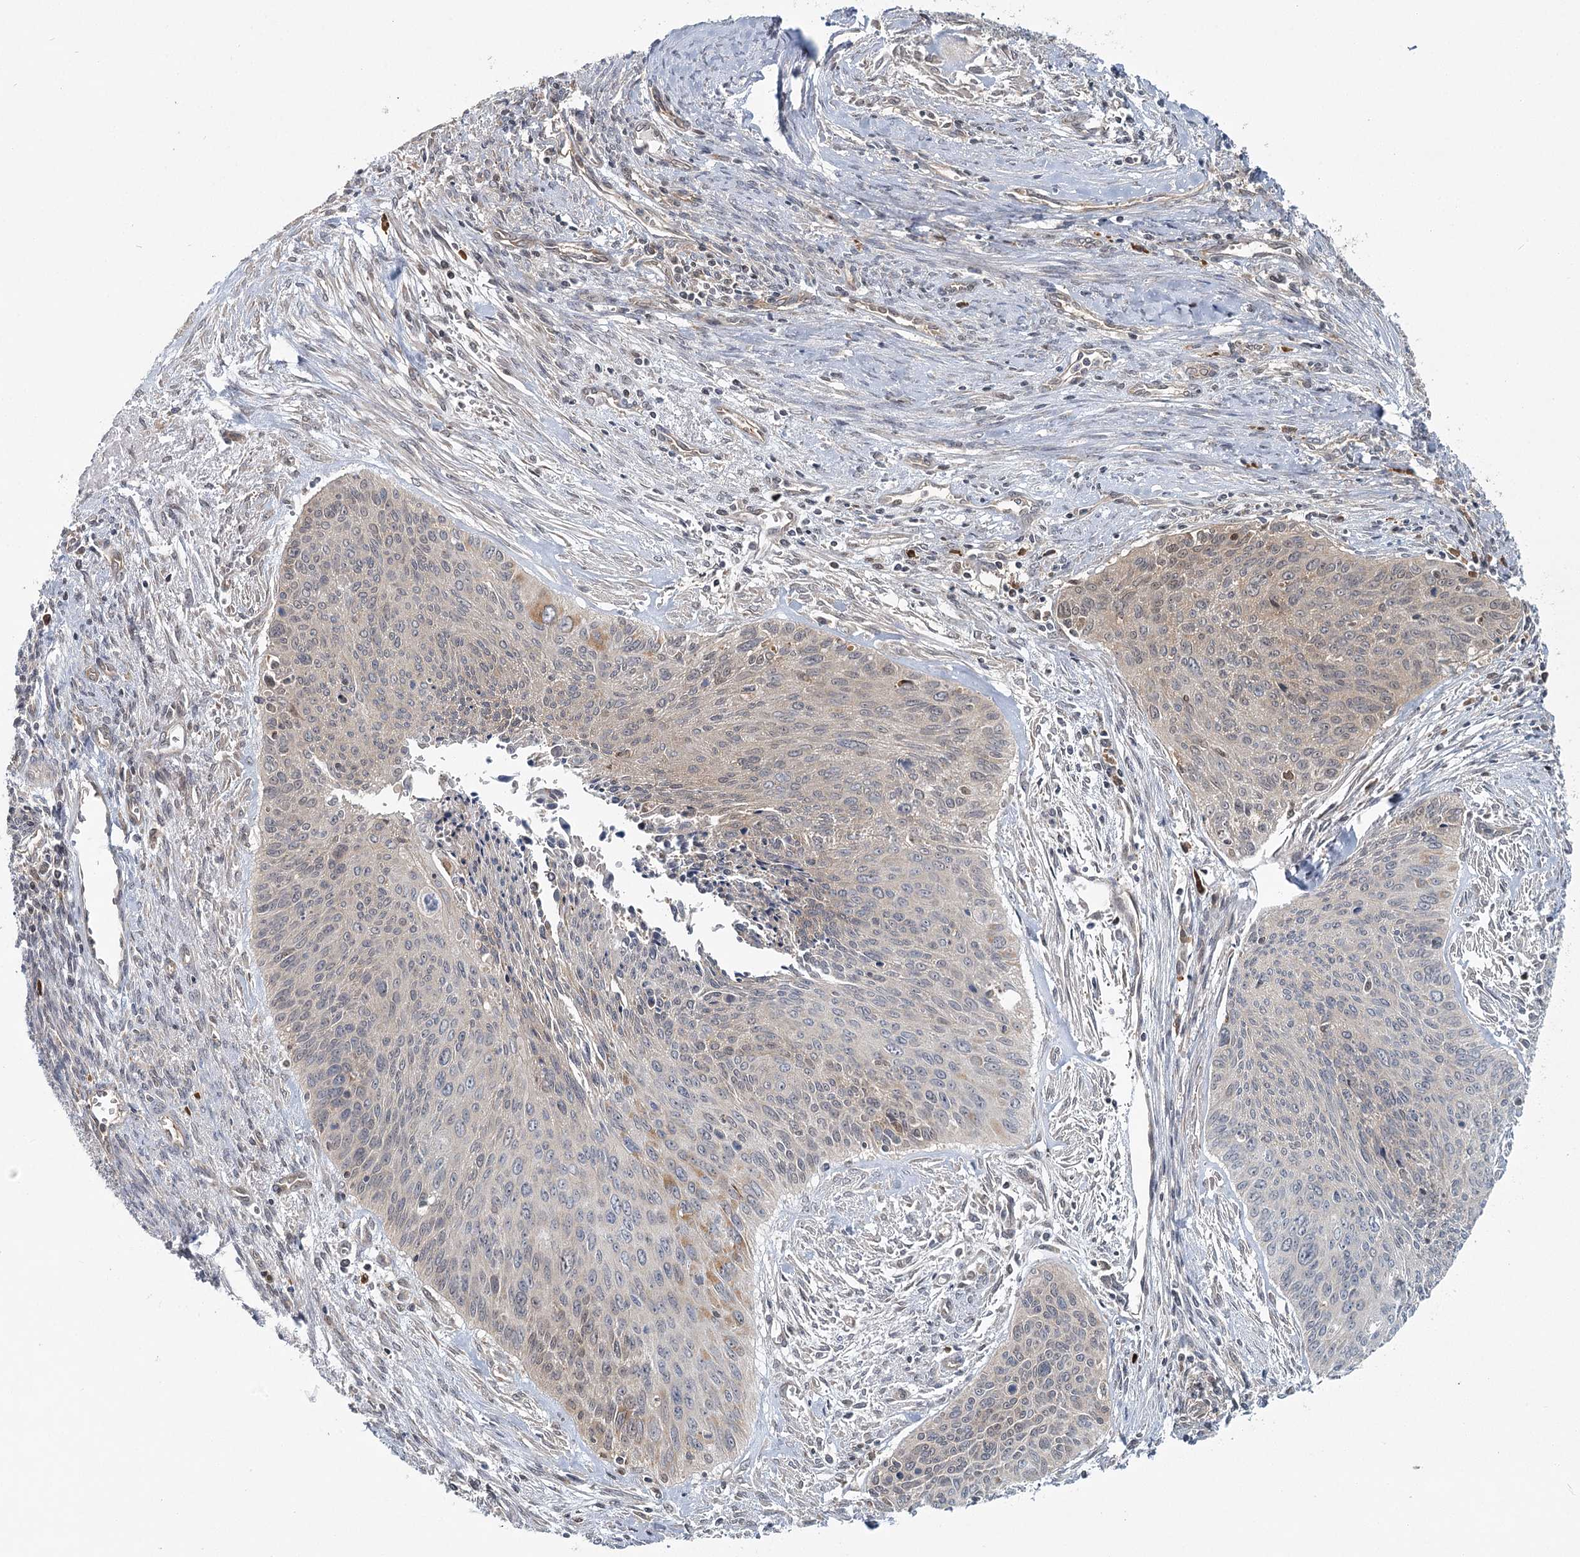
{"staining": {"intensity": "negative", "quantity": "none", "location": "none"}, "tissue": "cervical cancer", "cell_type": "Tumor cells", "image_type": "cancer", "snomed": [{"axis": "morphology", "description": "Squamous cell carcinoma, NOS"}, {"axis": "topography", "description": "Cervix"}], "caption": "An immunohistochemistry histopathology image of cervical cancer is shown. There is no staining in tumor cells of cervical cancer.", "gene": "THNSL1", "patient": {"sex": "female", "age": 55}}